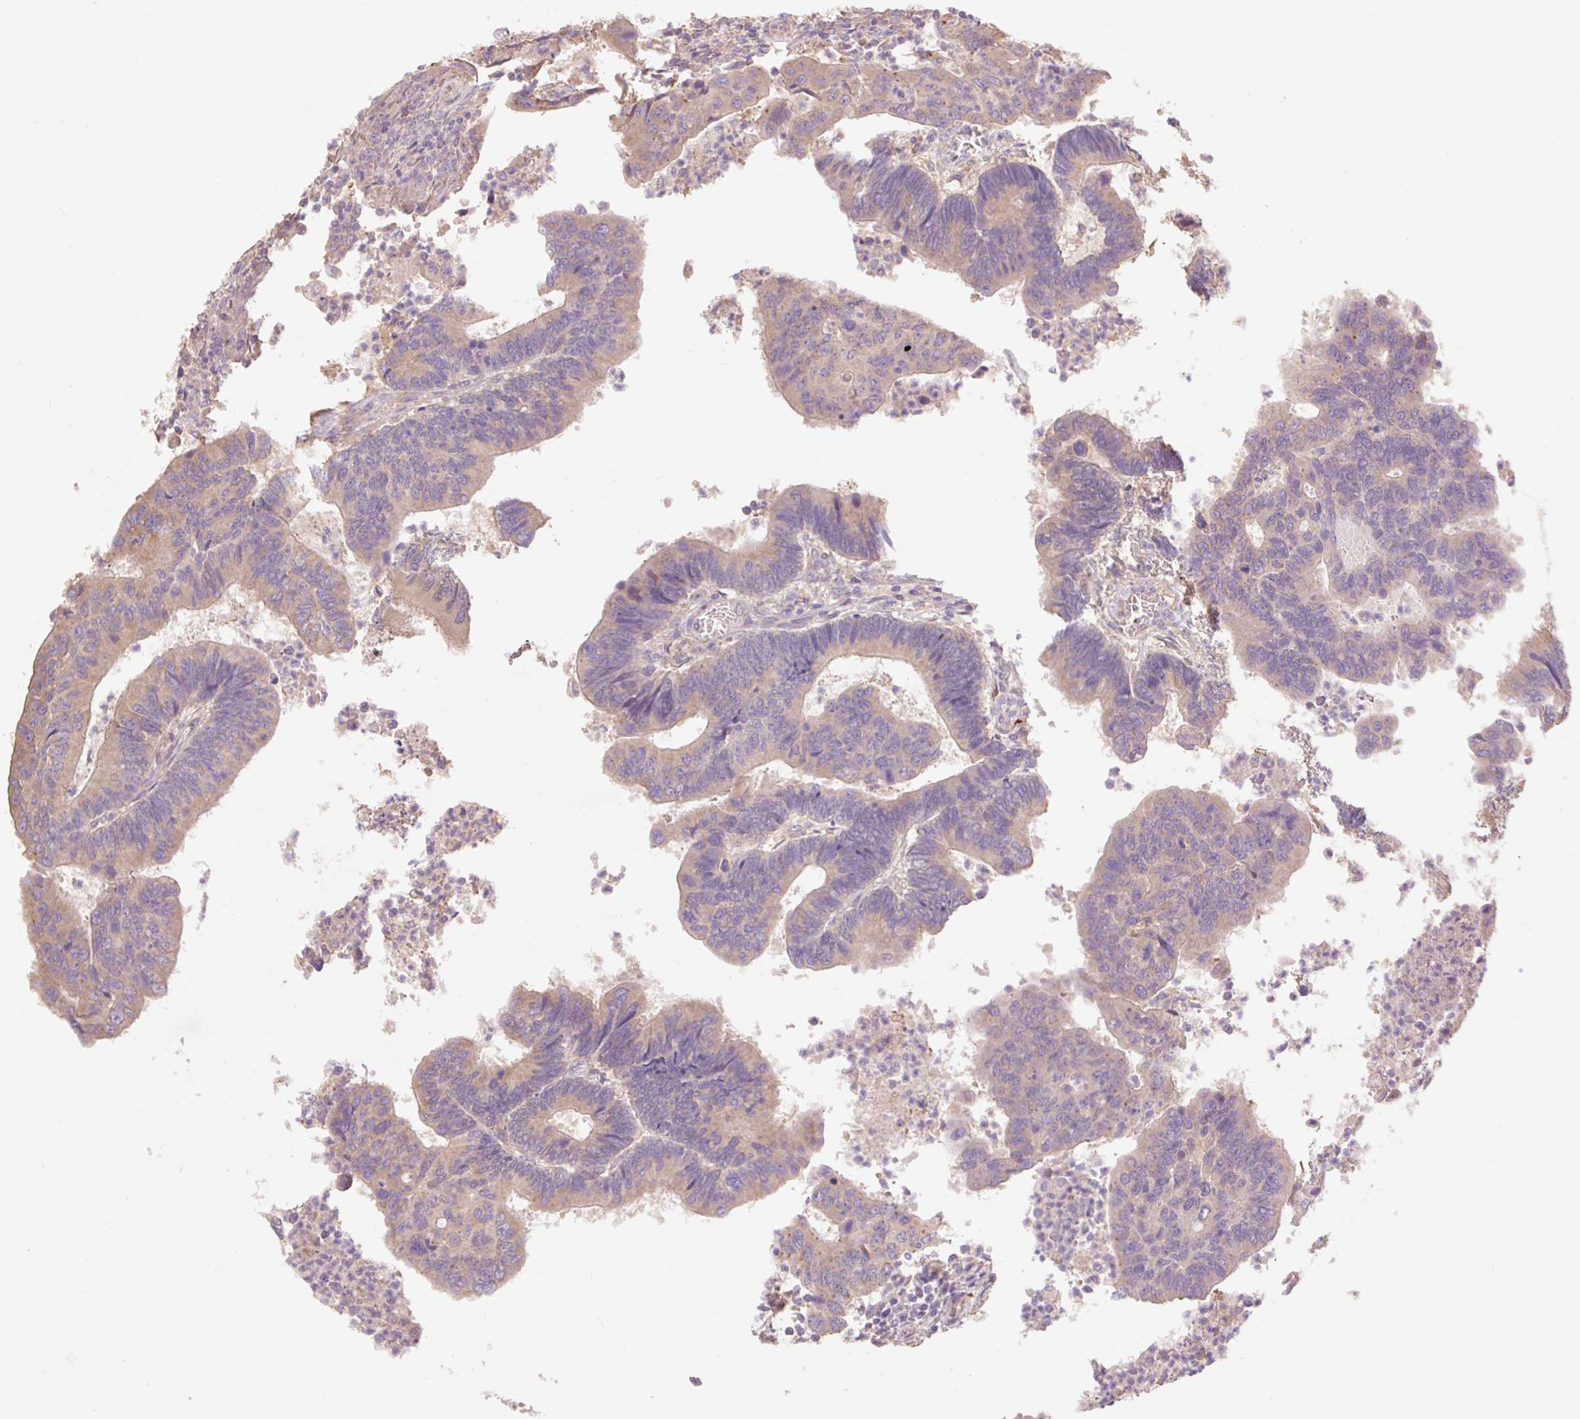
{"staining": {"intensity": "weak", "quantity": ">75%", "location": "cytoplasmic/membranous"}, "tissue": "colorectal cancer", "cell_type": "Tumor cells", "image_type": "cancer", "snomed": [{"axis": "morphology", "description": "Adenocarcinoma, NOS"}, {"axis": "topography", "description": "Colon"}], "caption": "DAB (3,3'-diaminobenzidine) immunohistochemical staining of colorectal adenocarcinoma shows weak cytoplasmic/membranous protein expression in approximately >75% of tumor cells.", "gene": "DESI1", "patient": {"sex": "female", "age": 67}}